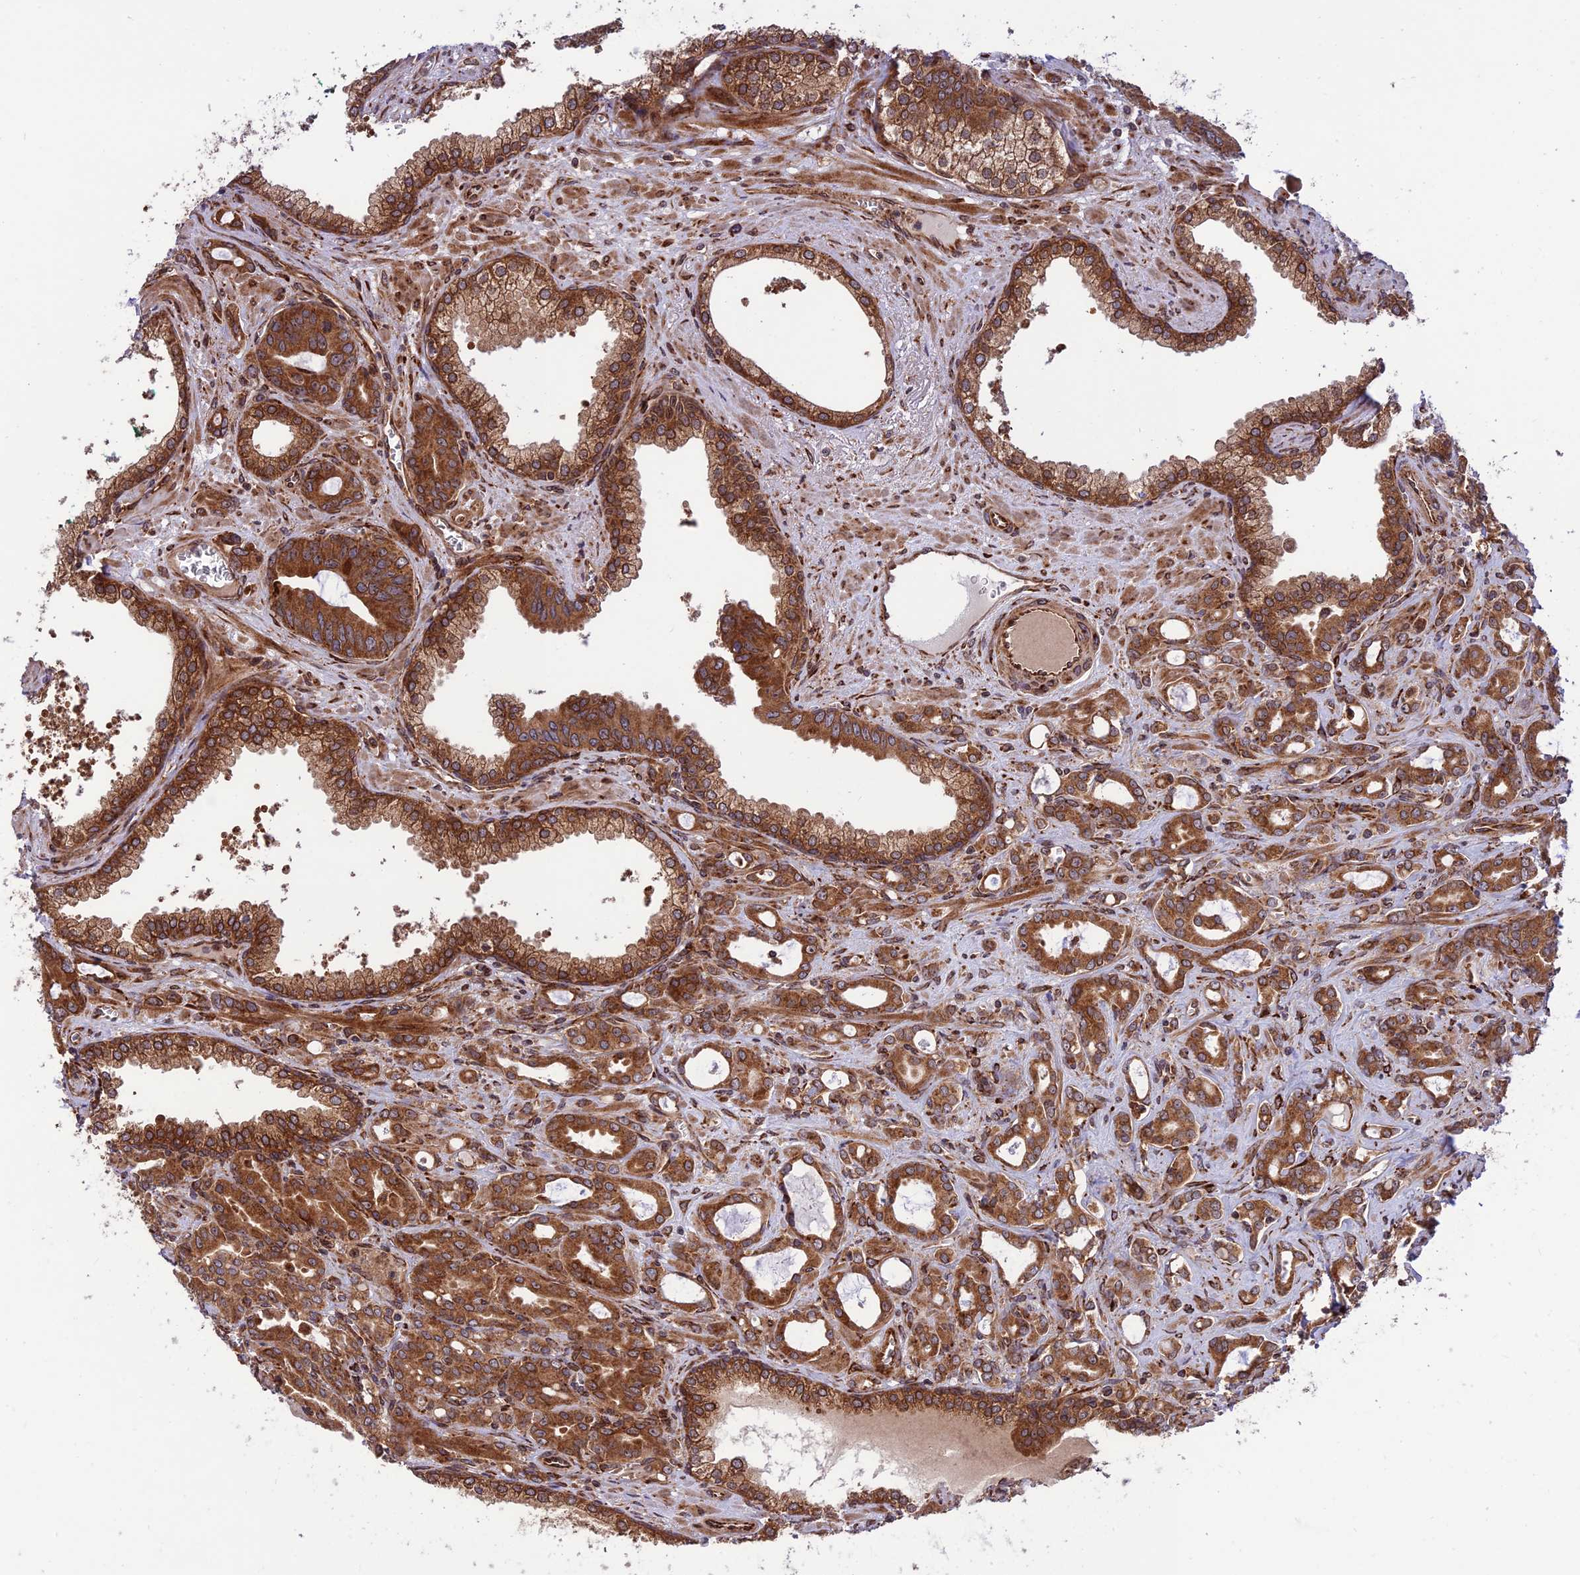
{"staining": {"intensity": "strong", "quantity": ">75%", "location": "cytoplasmic/membranous"}, "tissue": "prostate cancer", "cell_type": "Tumor cells", "image_type": "cancer", "snomed": [{"axis": "morphology", "description": "Adenocarcinoma, High grade"}, {"axis": "topography", "description": "Prostate"}], "caption": "This micrograph exhibits immunohistochemistry staining of human high-grade adenocarcinoma (prostate), with high strong cytoplasmic/membranous staining in about >75% of tumor cells.", "gene": "CRTAP", "patient": {"sex": "male", "age": 72}}